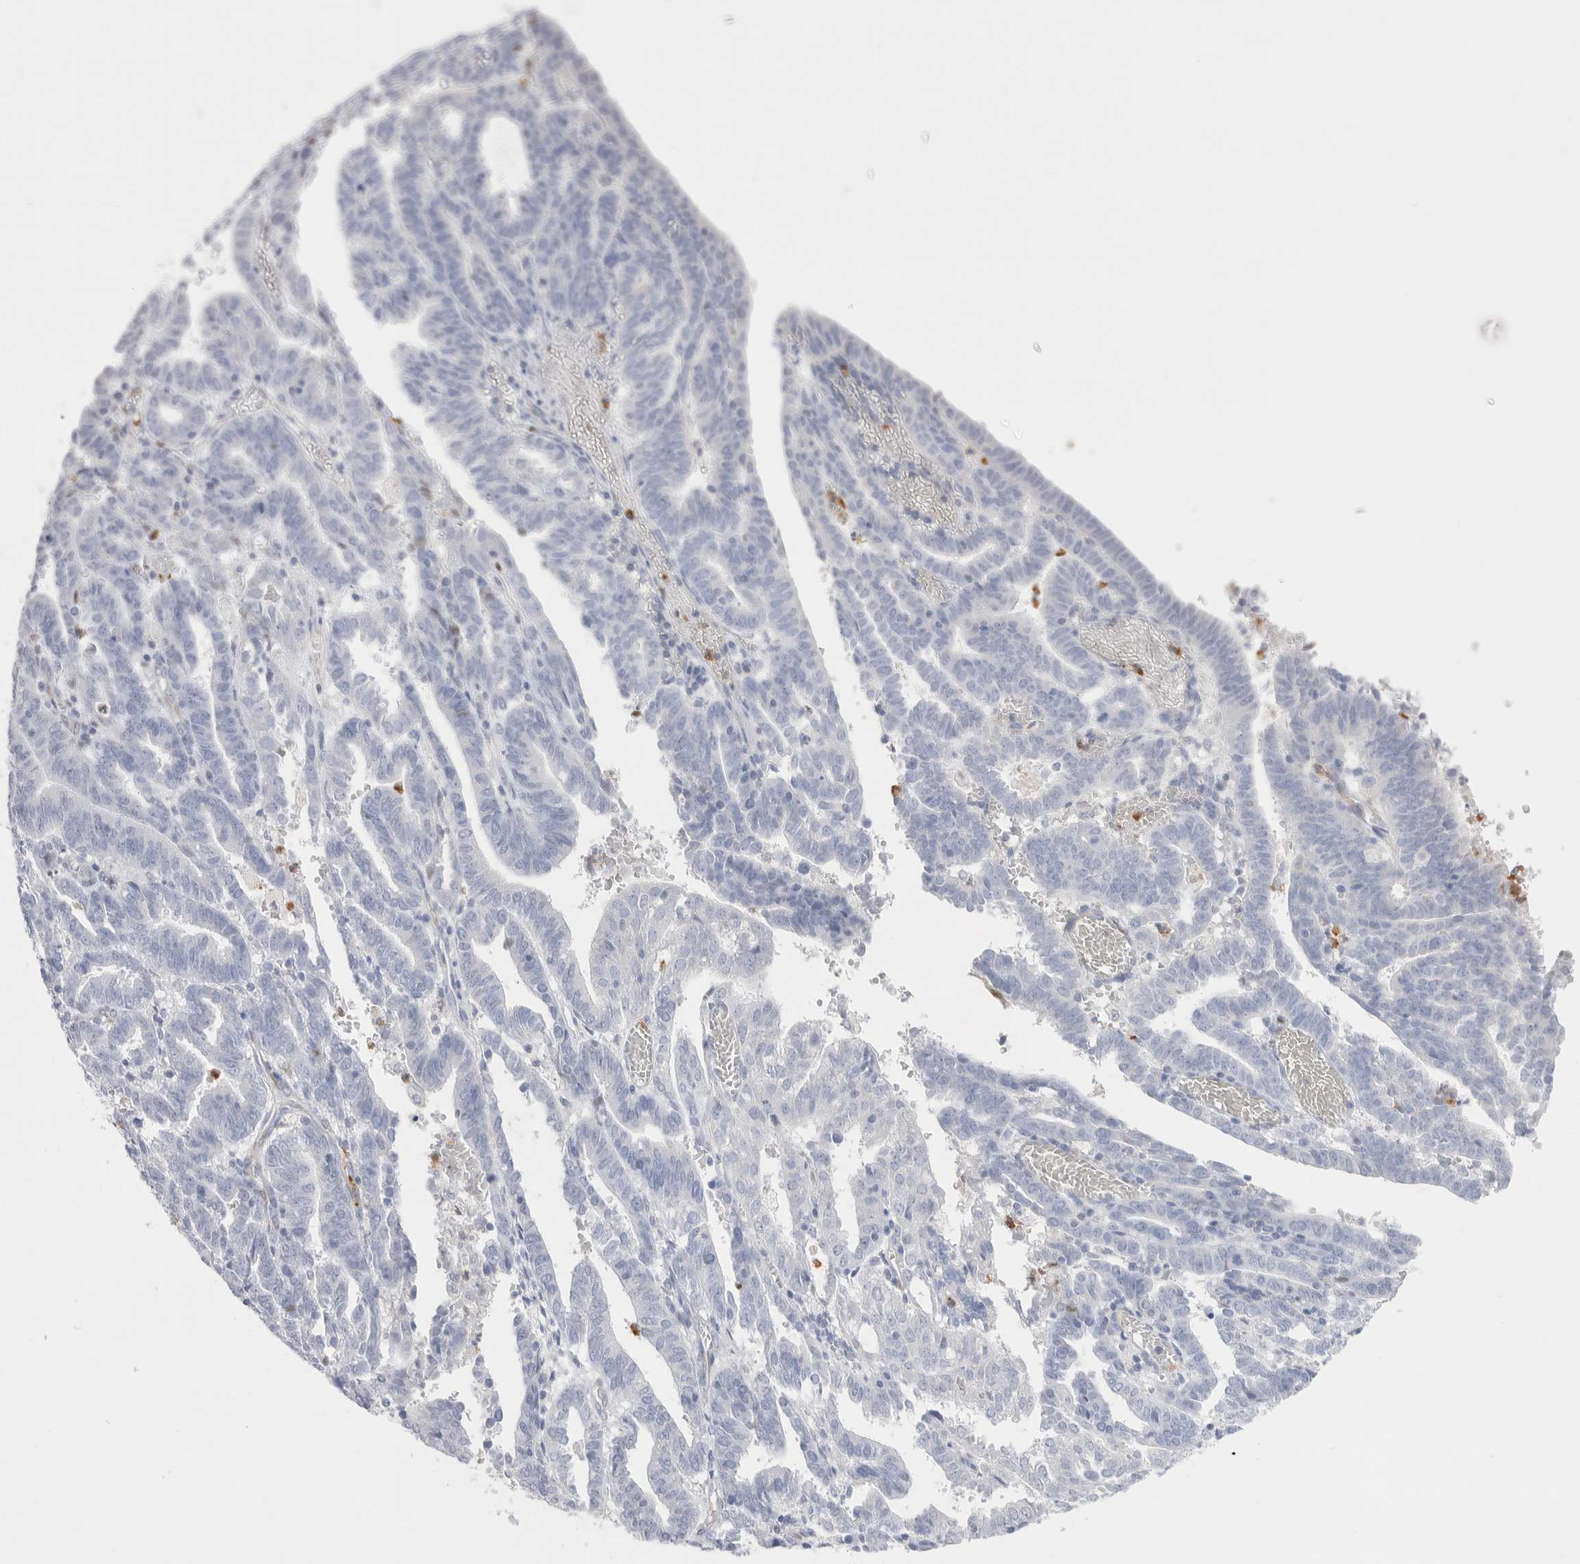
{"staining": {"intensity": "negative", "quantity": "none", "location": "none"}, "tissue": "endometrial cancer", "cell_type": "Tumor cells", "image_type": "cancer", "snomed": [{"axis": "morphology", "description": "Adenocarcinoma, NOS"}, {"axis": "topography", "description": "Uterus"}], "caption": "The micrograph exhibits no staining of tumor cells in endometrial cancer (adenocarcinoma).", "gene": "SEPTIN4", "patient": {"sex": "female", "age": 83}}